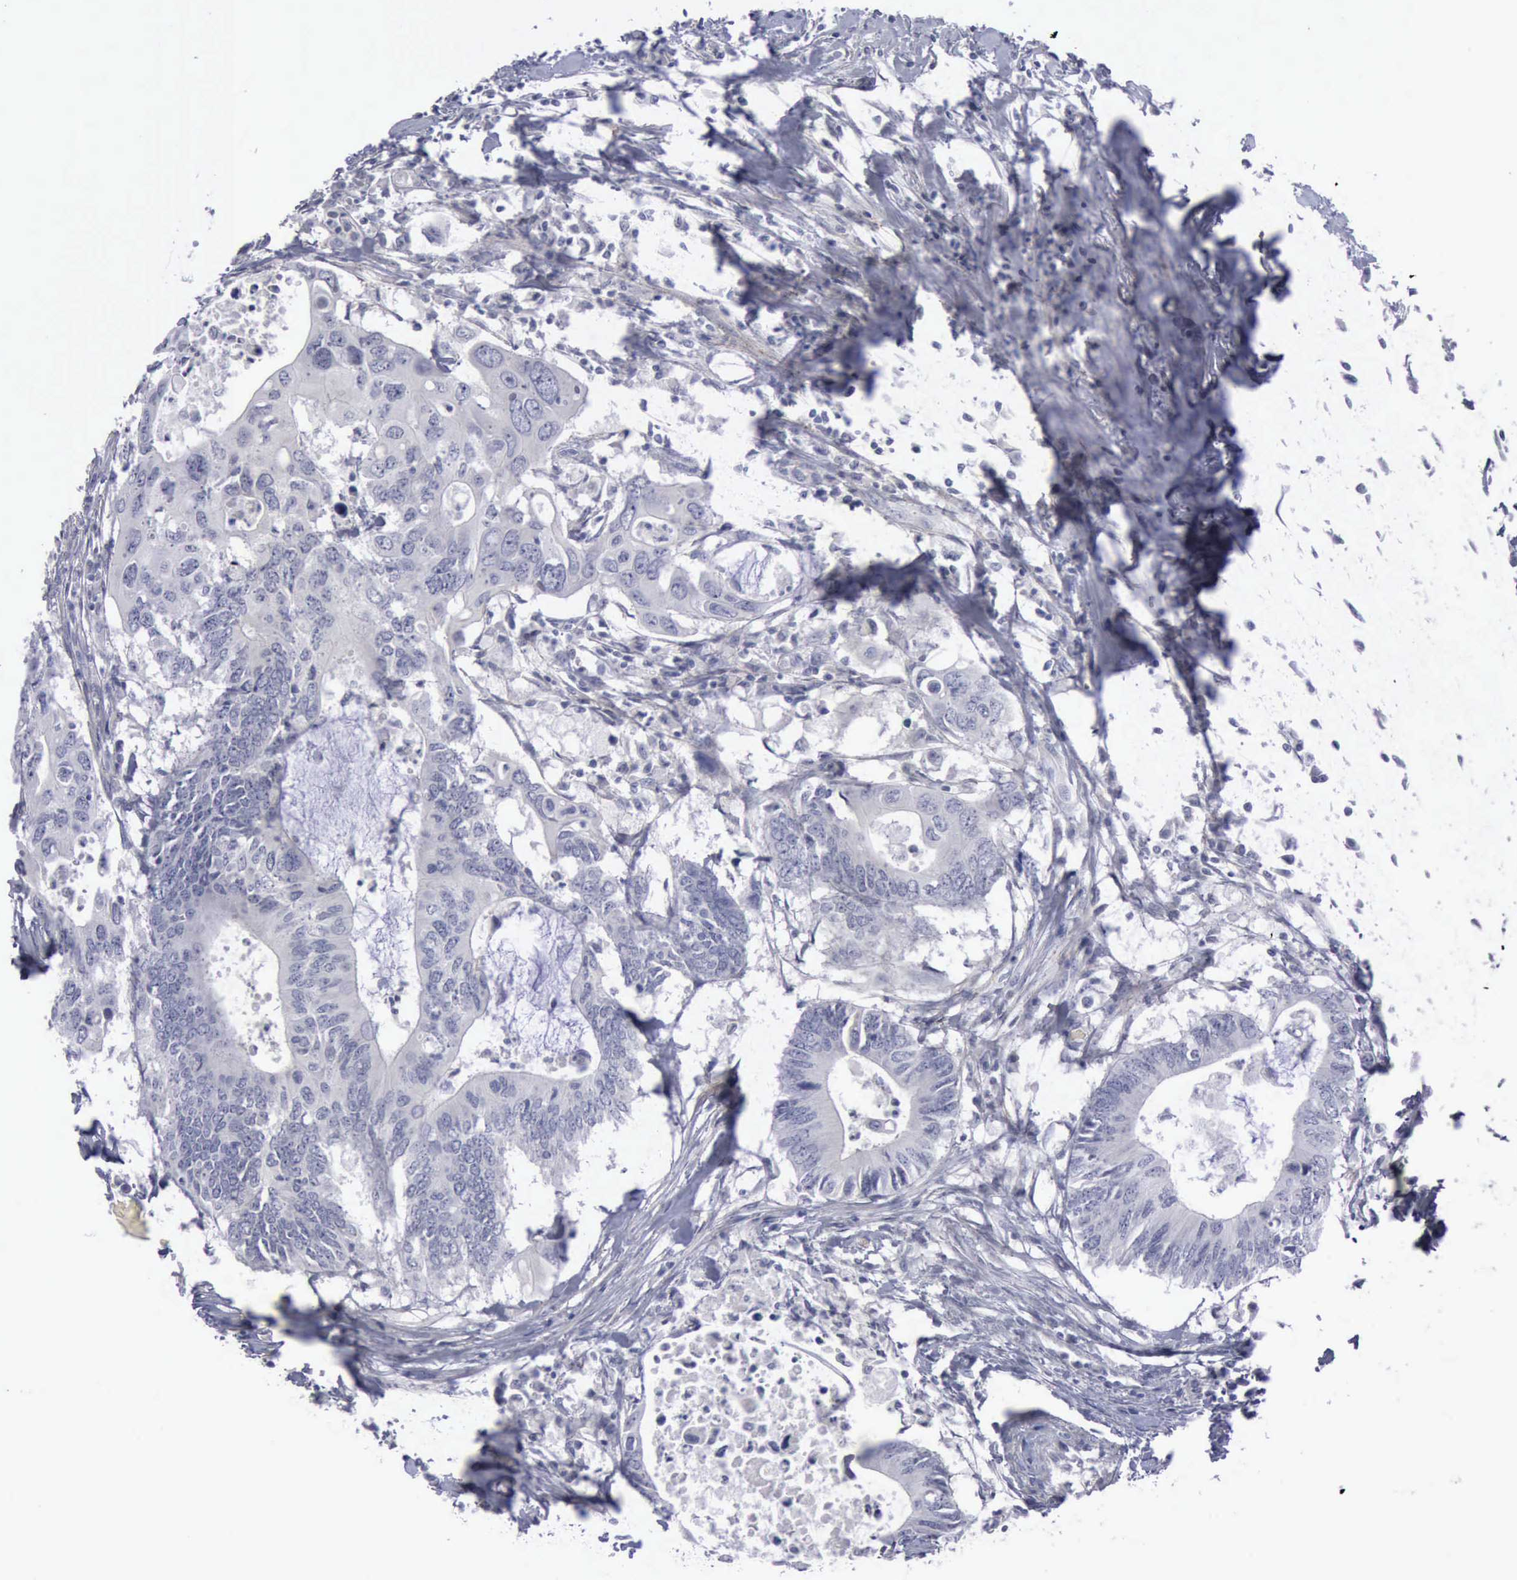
{"staining": {"intensity": "negative", "quantity": "none", "location": "none"}, "tissue": "colorectal cancer", "cell_type": "Tumor cells", "image_type": "cancer", "snomed": [{"axis": "morphology", "description": "Adenocarcinoma, NOS"}, {"axis": "topography", "description": "Colon"}], "caption": "A histopathology image of human colorectal adenocarcinoma is negative for staining in tumor cells. (DAB immunohistochemistry (IHC) visualized using brightfield microscopy, high magnification).", "gene": "CDH2", "patient": {"sex": "male", "age": 71}}